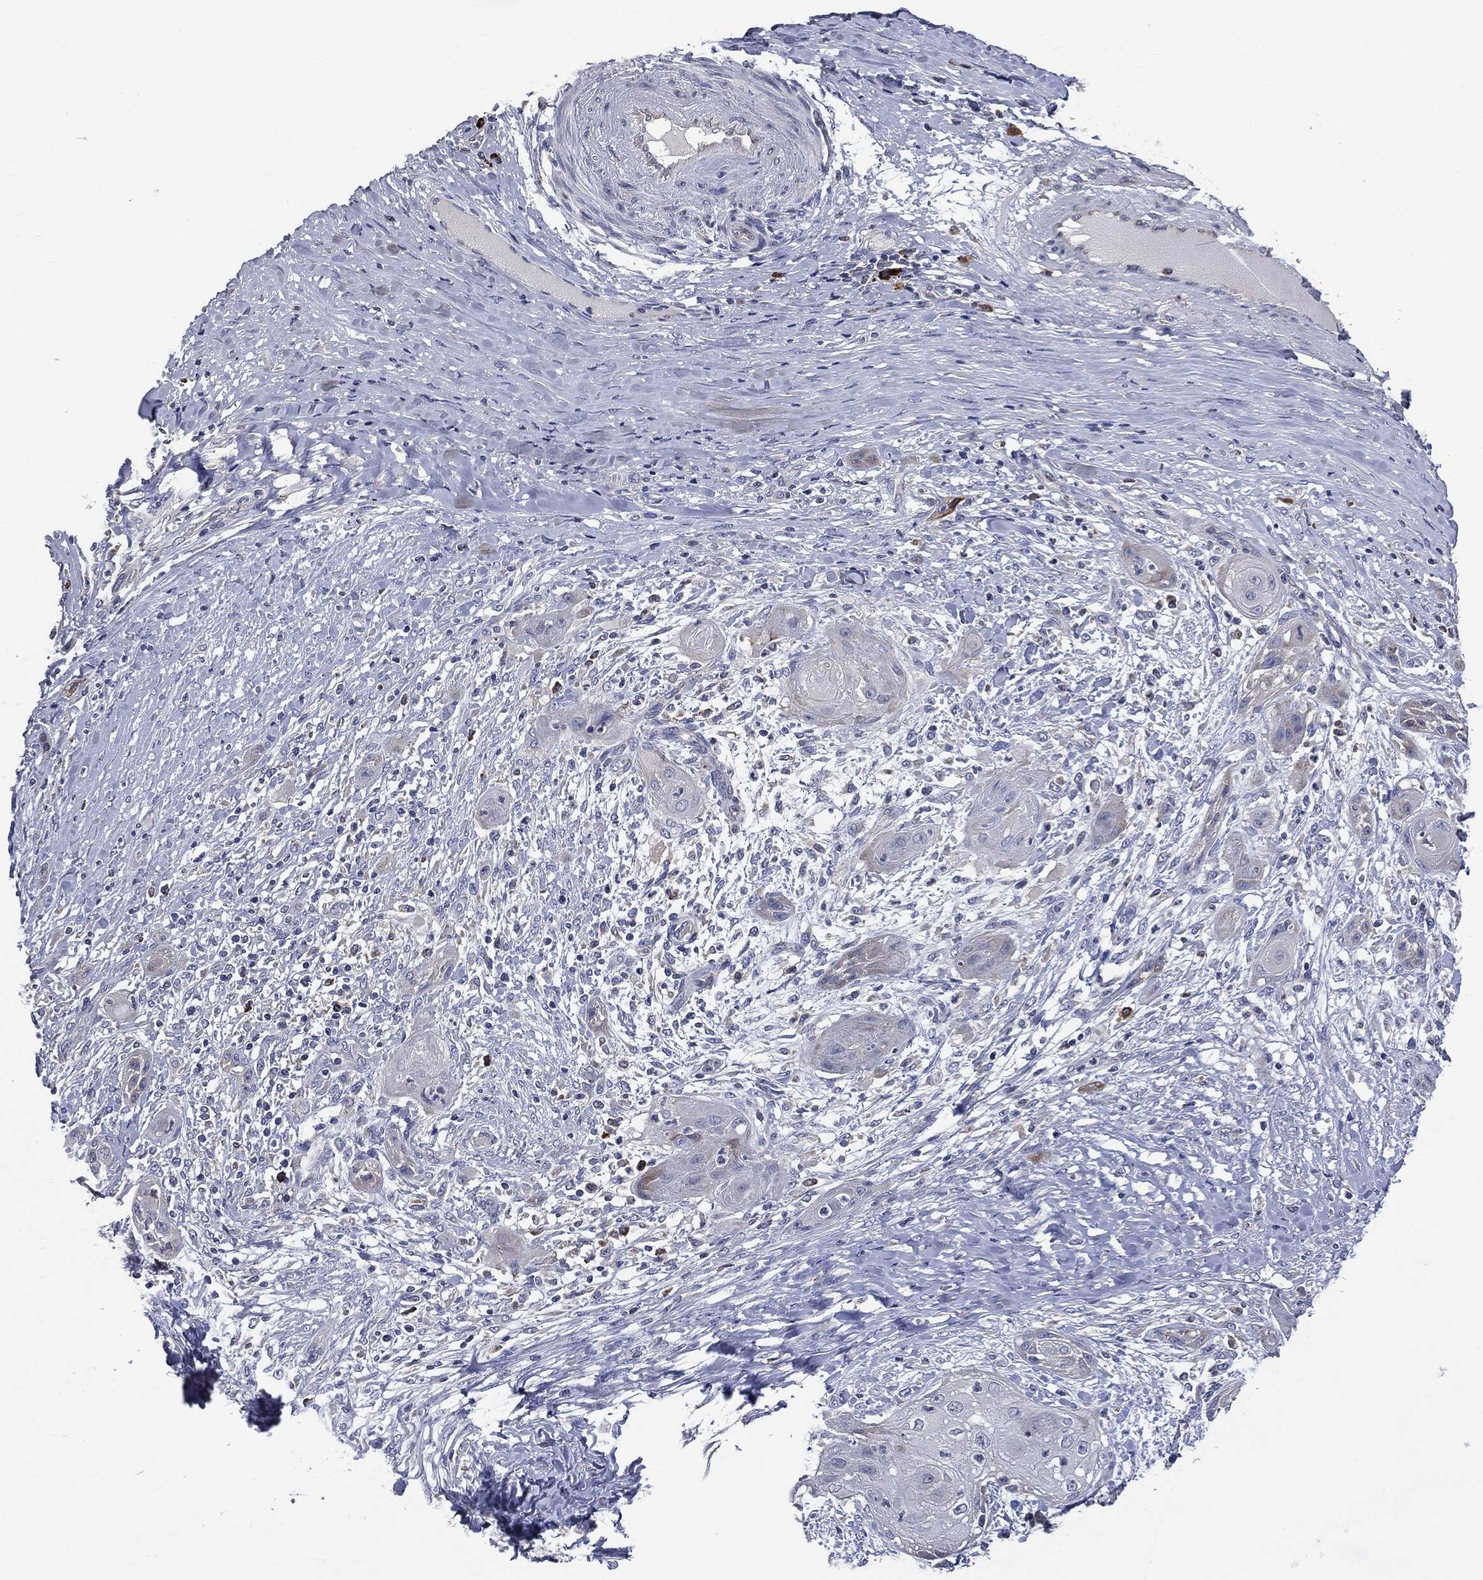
{"staining": {"intensity": "negative", "quantity": "none", "location": "none"}, "tissue": "skin cancer", "cell_type": "Tumor cells", "image_type": "cancer", "snomed": [{"axis": "morphology", "description": "Squamous cell carcinoma, NOS"}, {"axis": "topography", "description": "Skin"}], "caption": "The histopathology image exhibits no staining of tumor cells in skin cancer.", "gene": "PTGS2", "patient": {"sex": "male", "age": 62}}